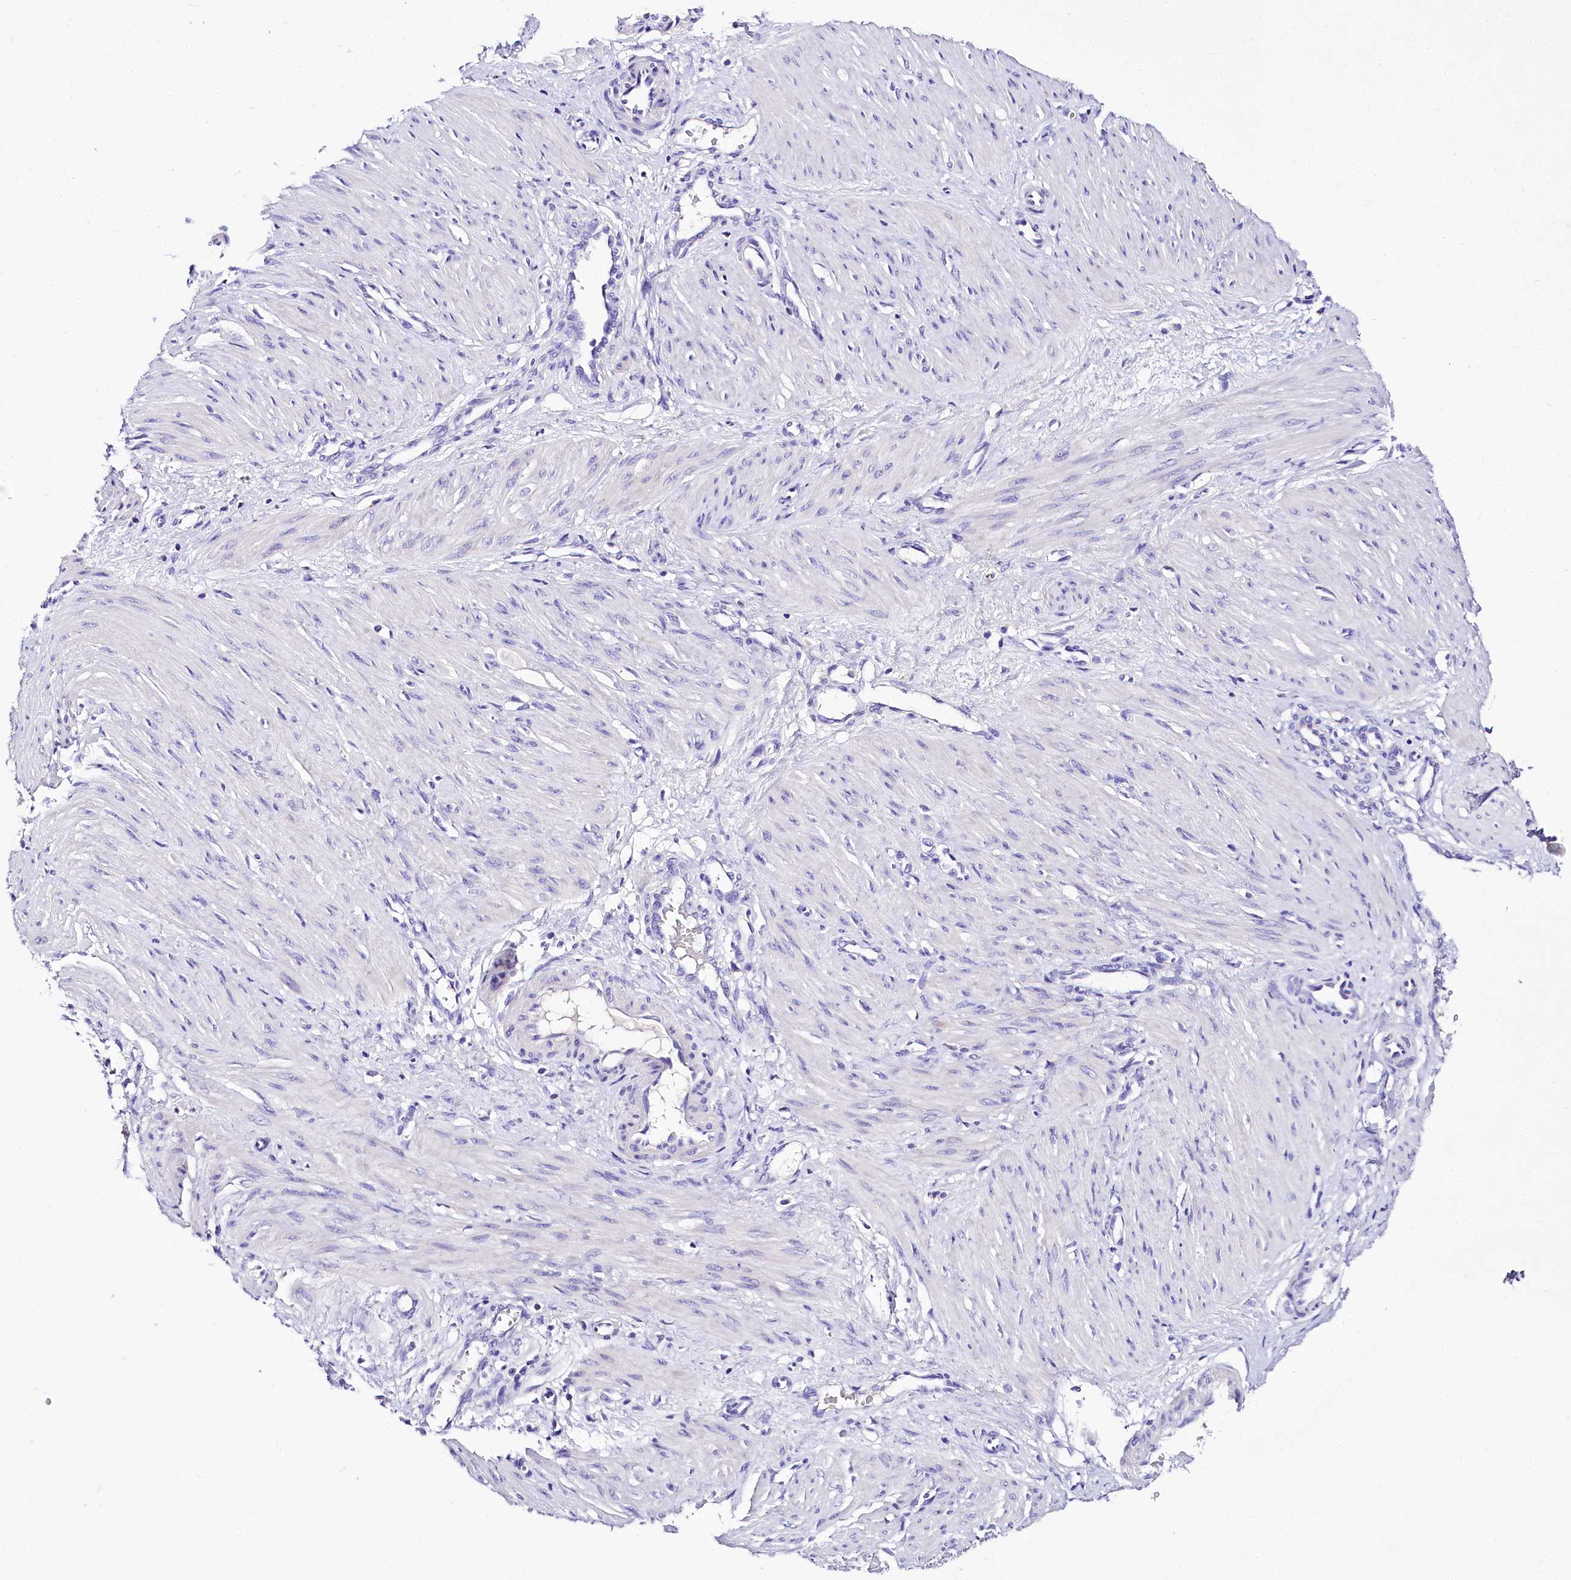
{"staining": {"intensity": "negative", "quantity": "none", "location": "none"}, "tissue": "smooth muscle", "cell_type": "Smooth muscle cells", "image_type": "normal", "snomed": [{"axis": "morphology", "description": "Normal tissue, NOS"}, {"axis": "topography", "description": "Endometrium"}], "caption": "Smooth muscle cells are negative for protein expression in benign human smooth muscle. (DAB IHC visualized using brightfield microscopy, high magnification).", "gene": "A2ML1", "patient": {"sex": "female", "age": 33}}